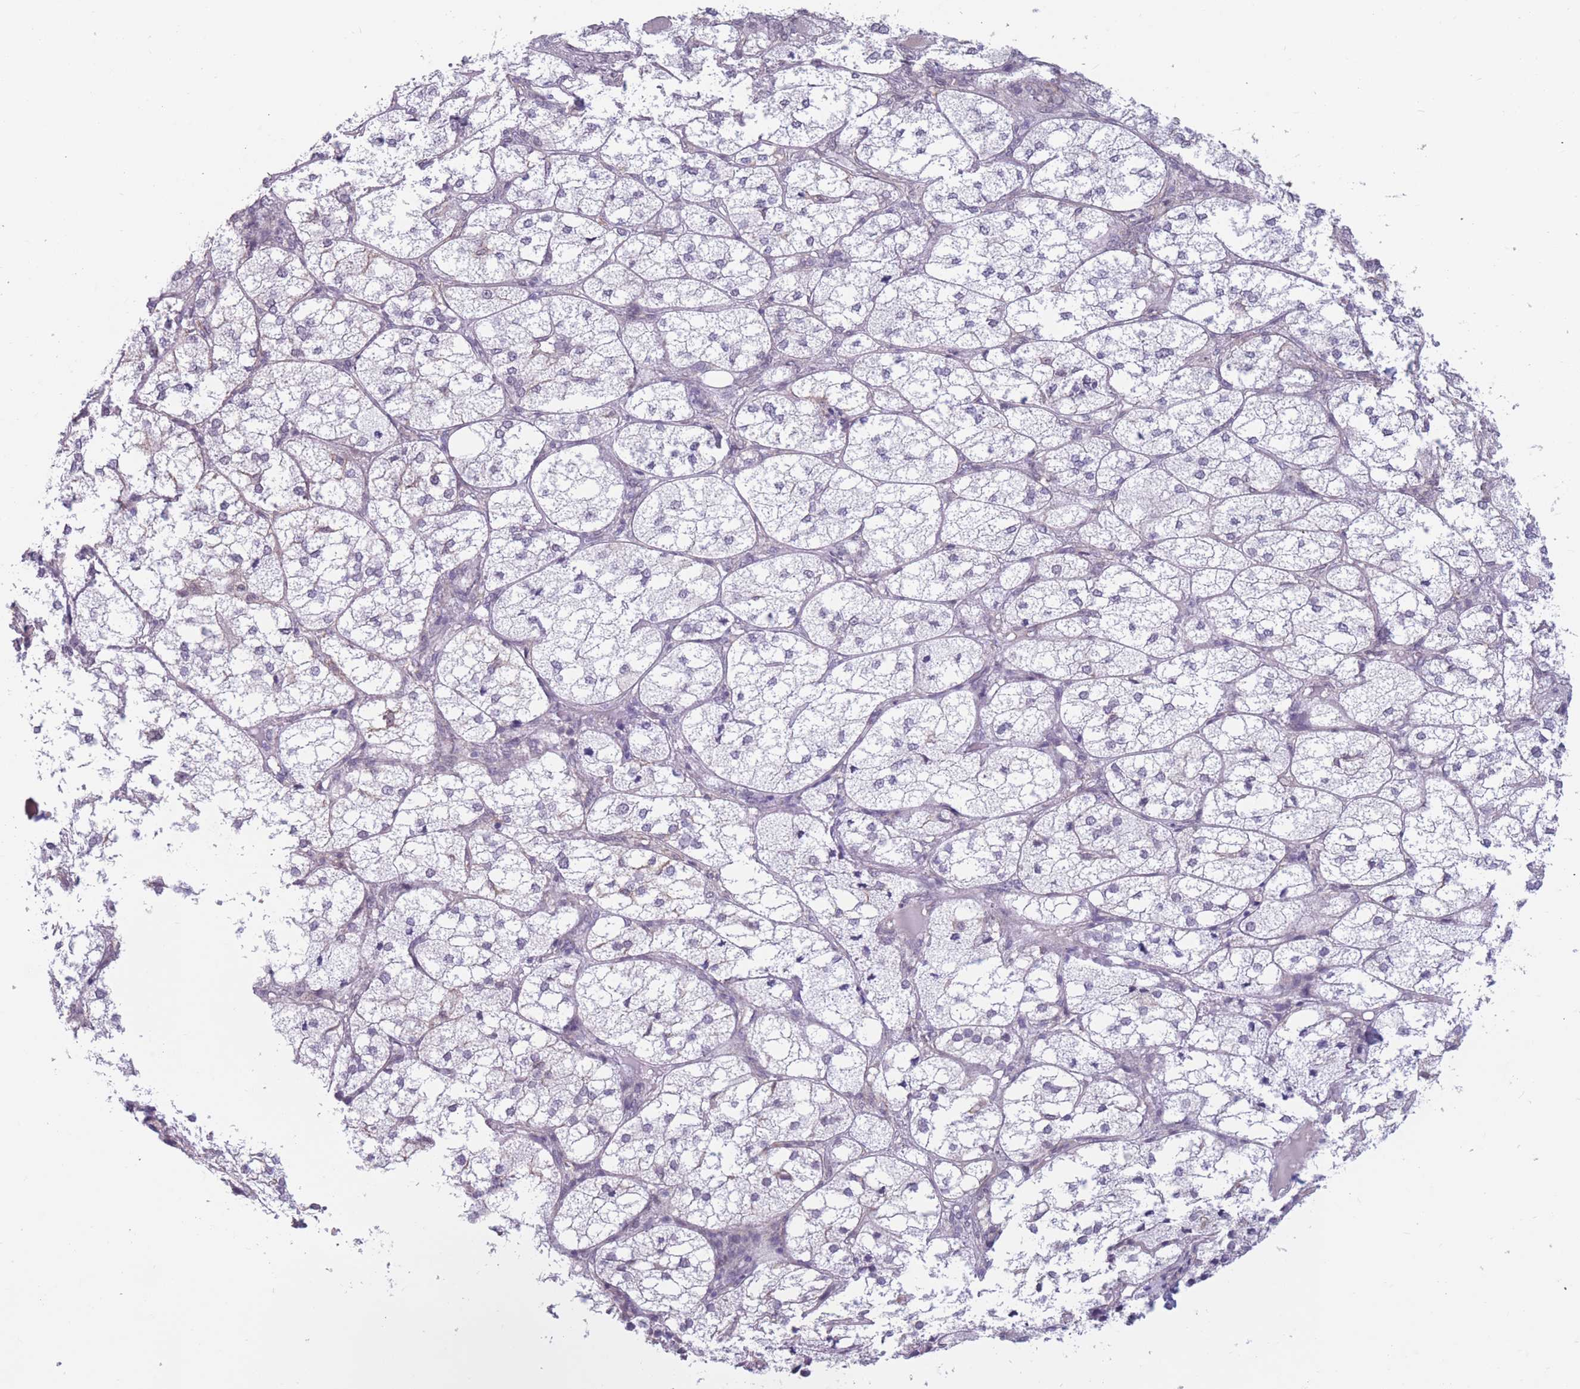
{"staining": {"intensity": "negative", "quantity": "none", "location": "none"}, "tissue": "adrenal gland", "cell_type": "Glandular cells", "image_type": "normal", "snomed": [{"axis": "morphology", "description": "Normal tissue, NOS"}, {"axis": "topography", "description": "Adrenal gland"}], "caption": "Immunohistochemistry of normal human adrenal gland demonstrates no staining in glandular cells. (DAB (3,3'-diaminobenzidine) immunohistochemistry, high magnification).", "gene": "PODXL", "patient": {"sex": "female", "age": 61}}